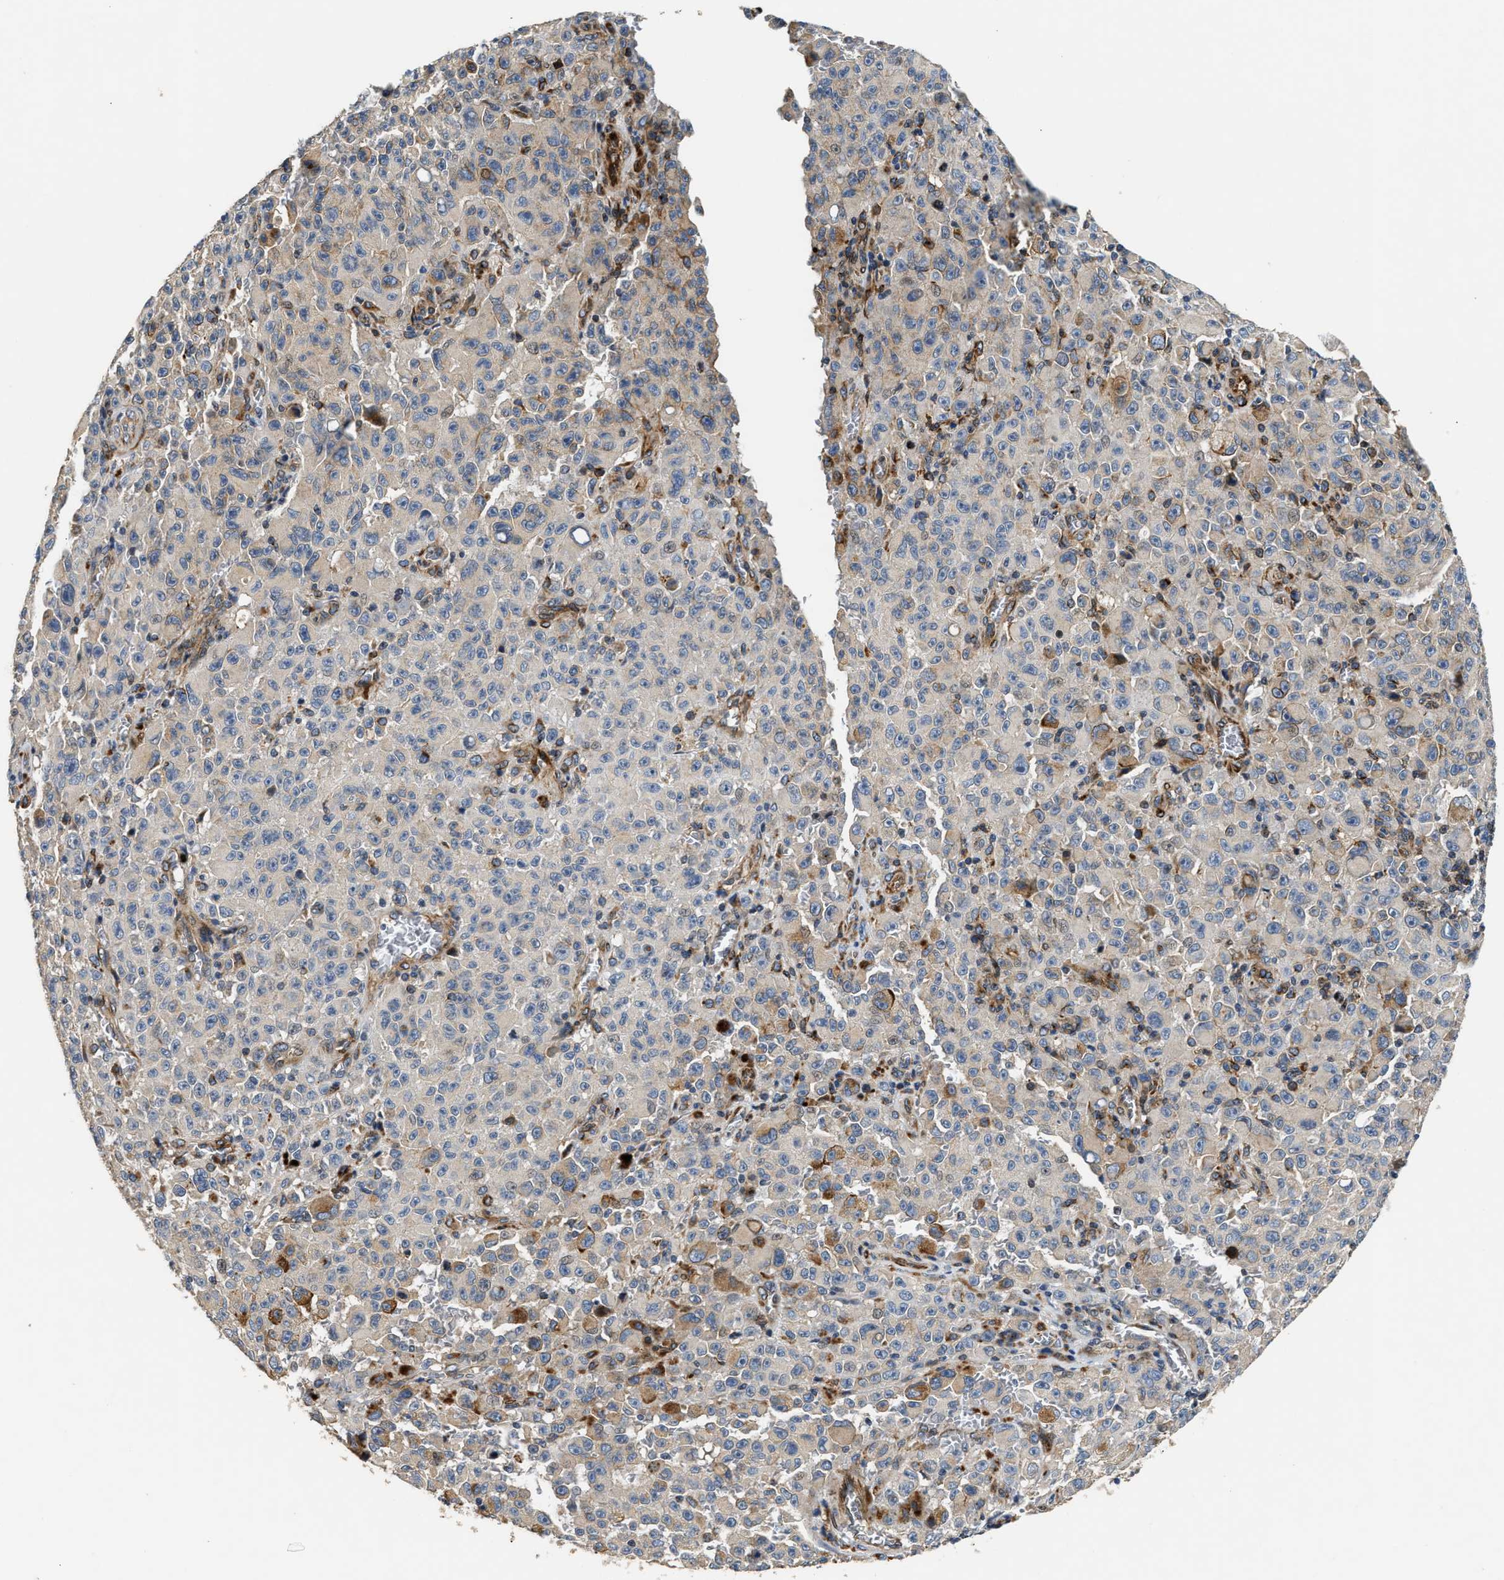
{"staining": {"intensity": "moderate", "quantity": "<25%", "location": "cytoplasmic/membranous"}, "tissue": "melanoma", "cell_type": "Tumor cells", "image_type": "cancer", "snomed": [{"axis": "morphology", "description": "Malignant melanoma, NOS"}, {"axis": "topography", "description": "Skin"}], "caption": "High-magnification brightfield microscopy of malignant melanoma stained with DAB (brown) and counterstained with hematoxylin (blue). tumor cells exhibit moderate cytoplasmic/membranous staining is appreciated in approximately<25% of cells.", "gene": "IL17RC", "patient": {"sex": "female", "age": 82}}